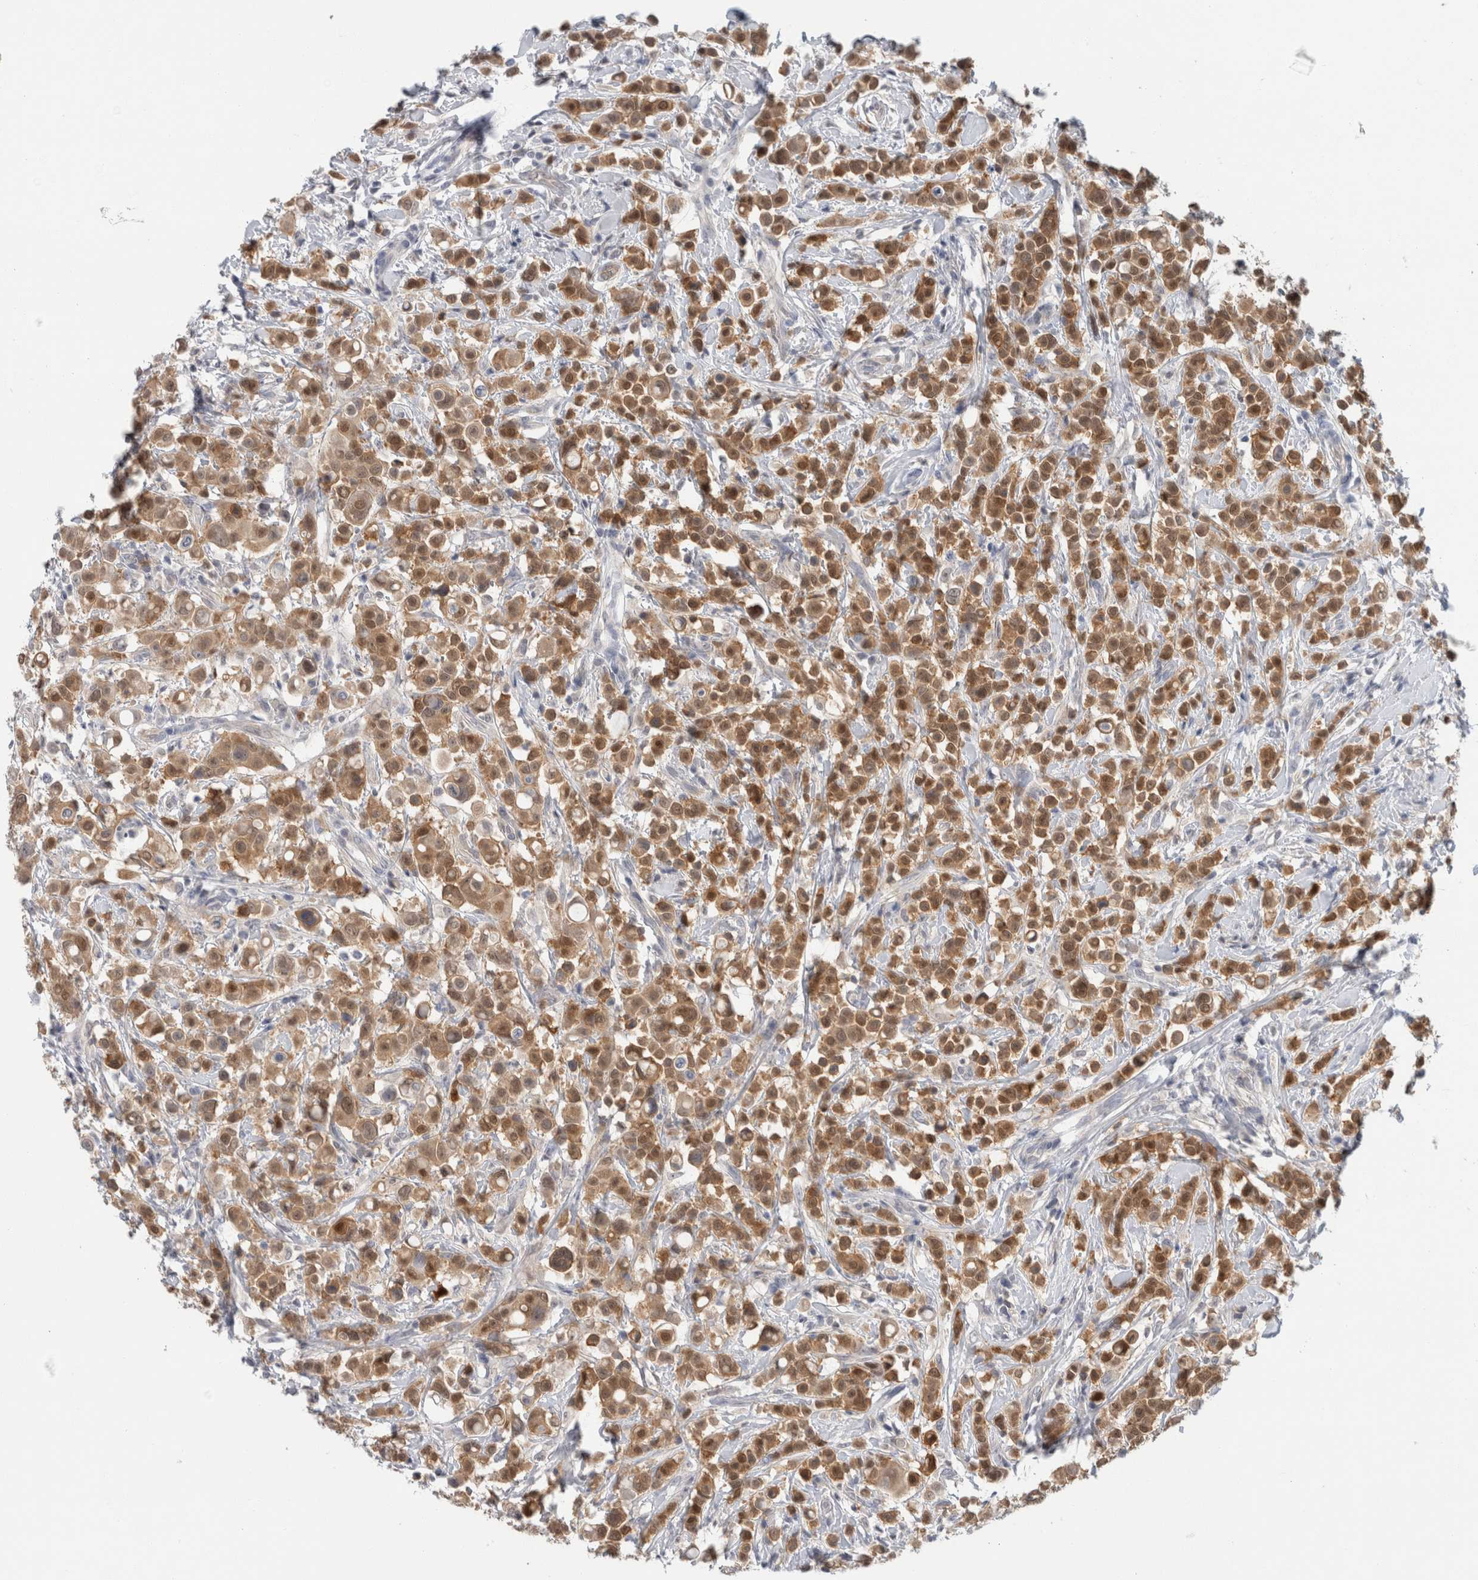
{"staining": {"intensity": "moderate", "quantity": ">75%", "location": "cytoplasmic/membranous,nuclear"}, "tissue": "breast cancer", "cell_type": "Tumor cells", "image_type": "cancer", "snomed": [{"axis": "morphology", "description": "Duct carcinoma"}, {"axis": "topography", "description": "Breast"}], "caption": "The photomicrograph reveals immunohistochemical staining of breast cancer (intraductal carcinoma). There is moderate cytoplasmic/membranous and nuclear staining is seen in about >75% of tumor cells.", "gene": "CASP6", "patient": {"sex": "female", "age": 27}}